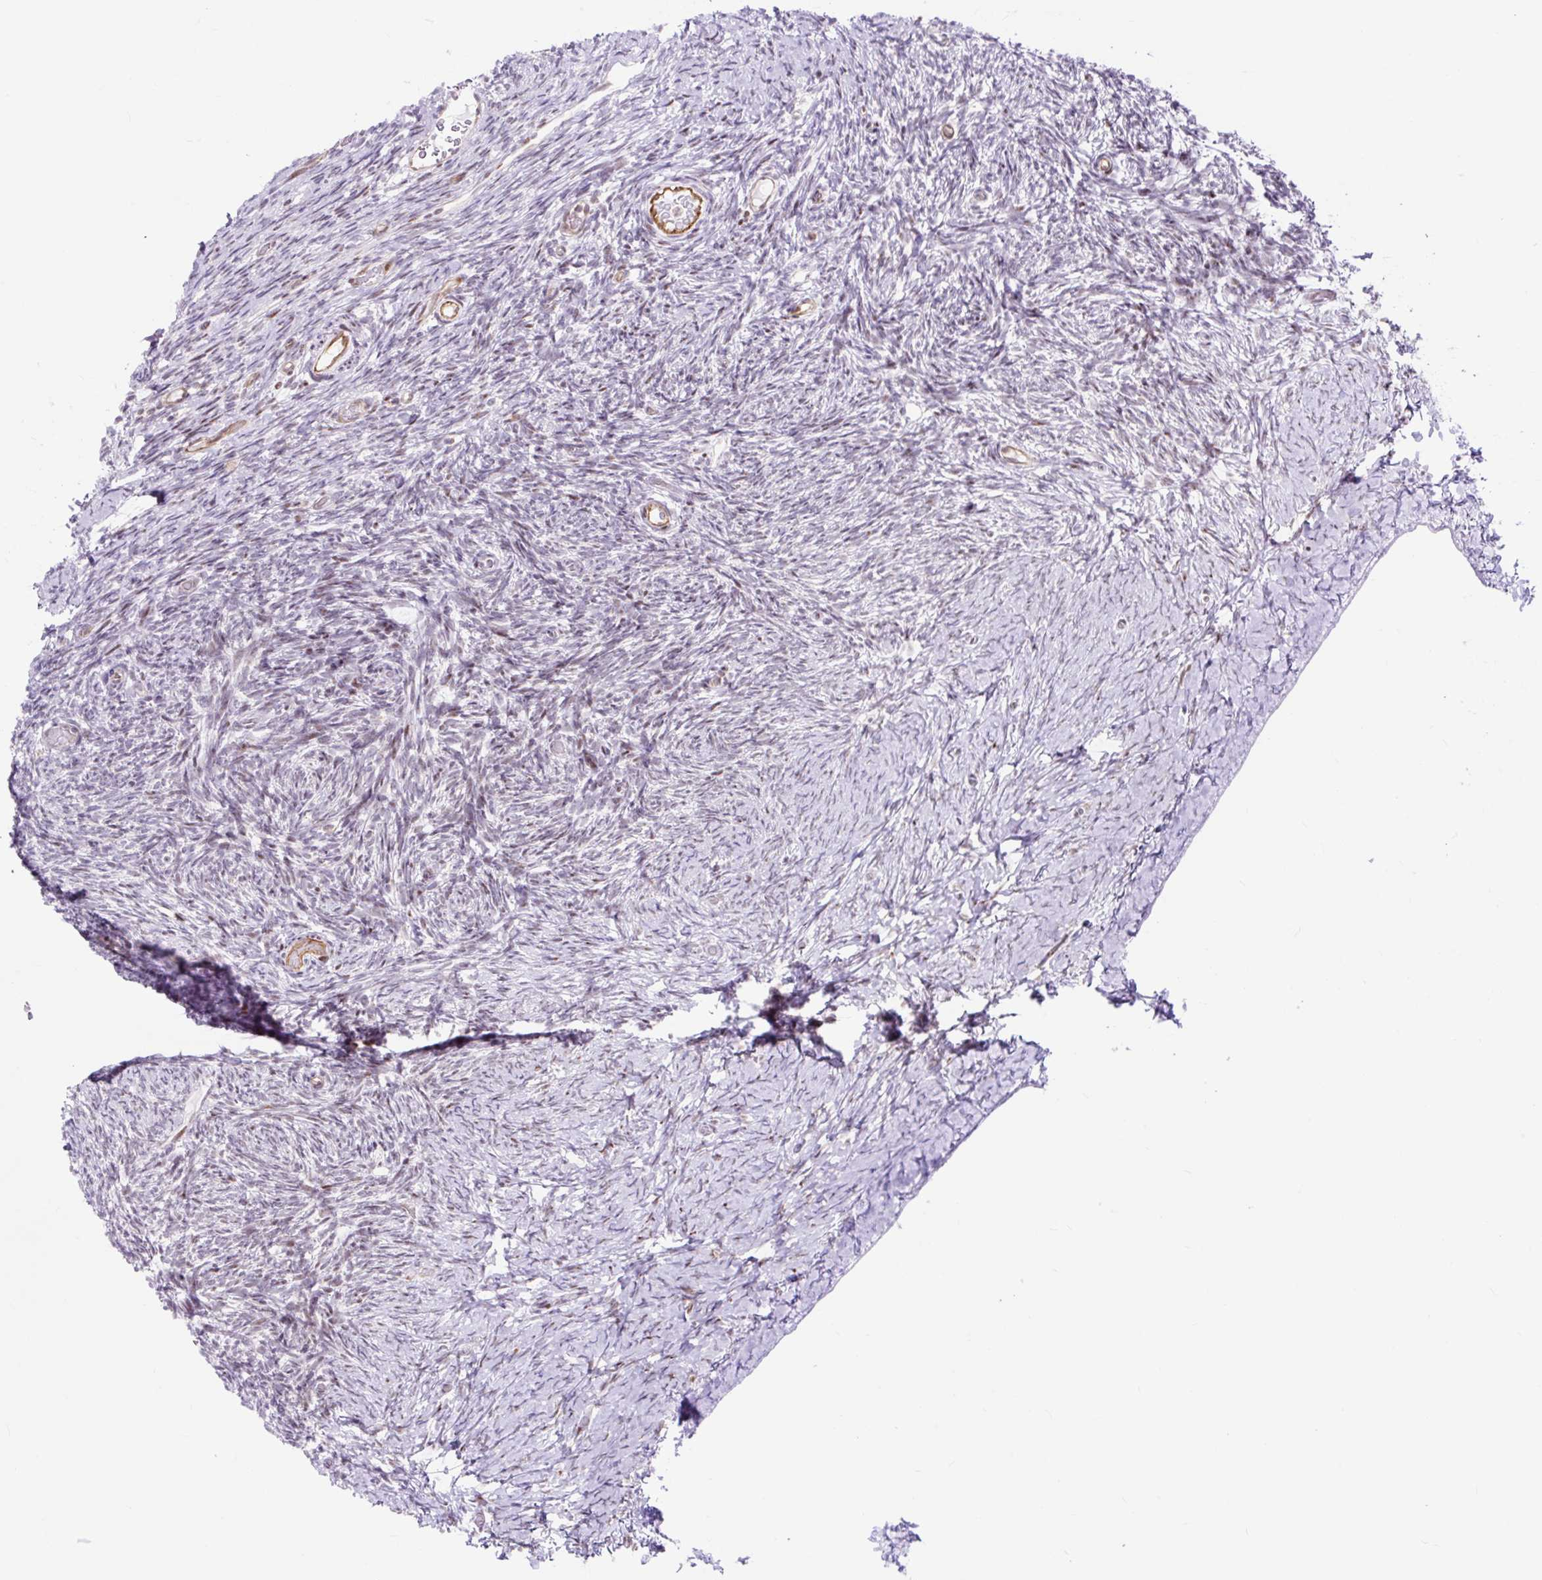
{"staining": {"intensity": "moderate", "quantity": ">75%", "location": "cytoplasmic/membranous"}, "tissue": "ovary", "cell_type": "Follicle cells", "image_type": "normal", "snomed": [{"axis": "morphology", "description": "Normal tissue, NOS"}, {"axis": "topography", "description": "Ovary"}], "caption": "The photomicrograph exhibits staining of unremarkable ovary, revealing moderate cytoplasmic/membranous protein positivity (brown color) within follicle cells.", "gene": "HIP1R", "patient": {"sex": "female", "age": 39}}